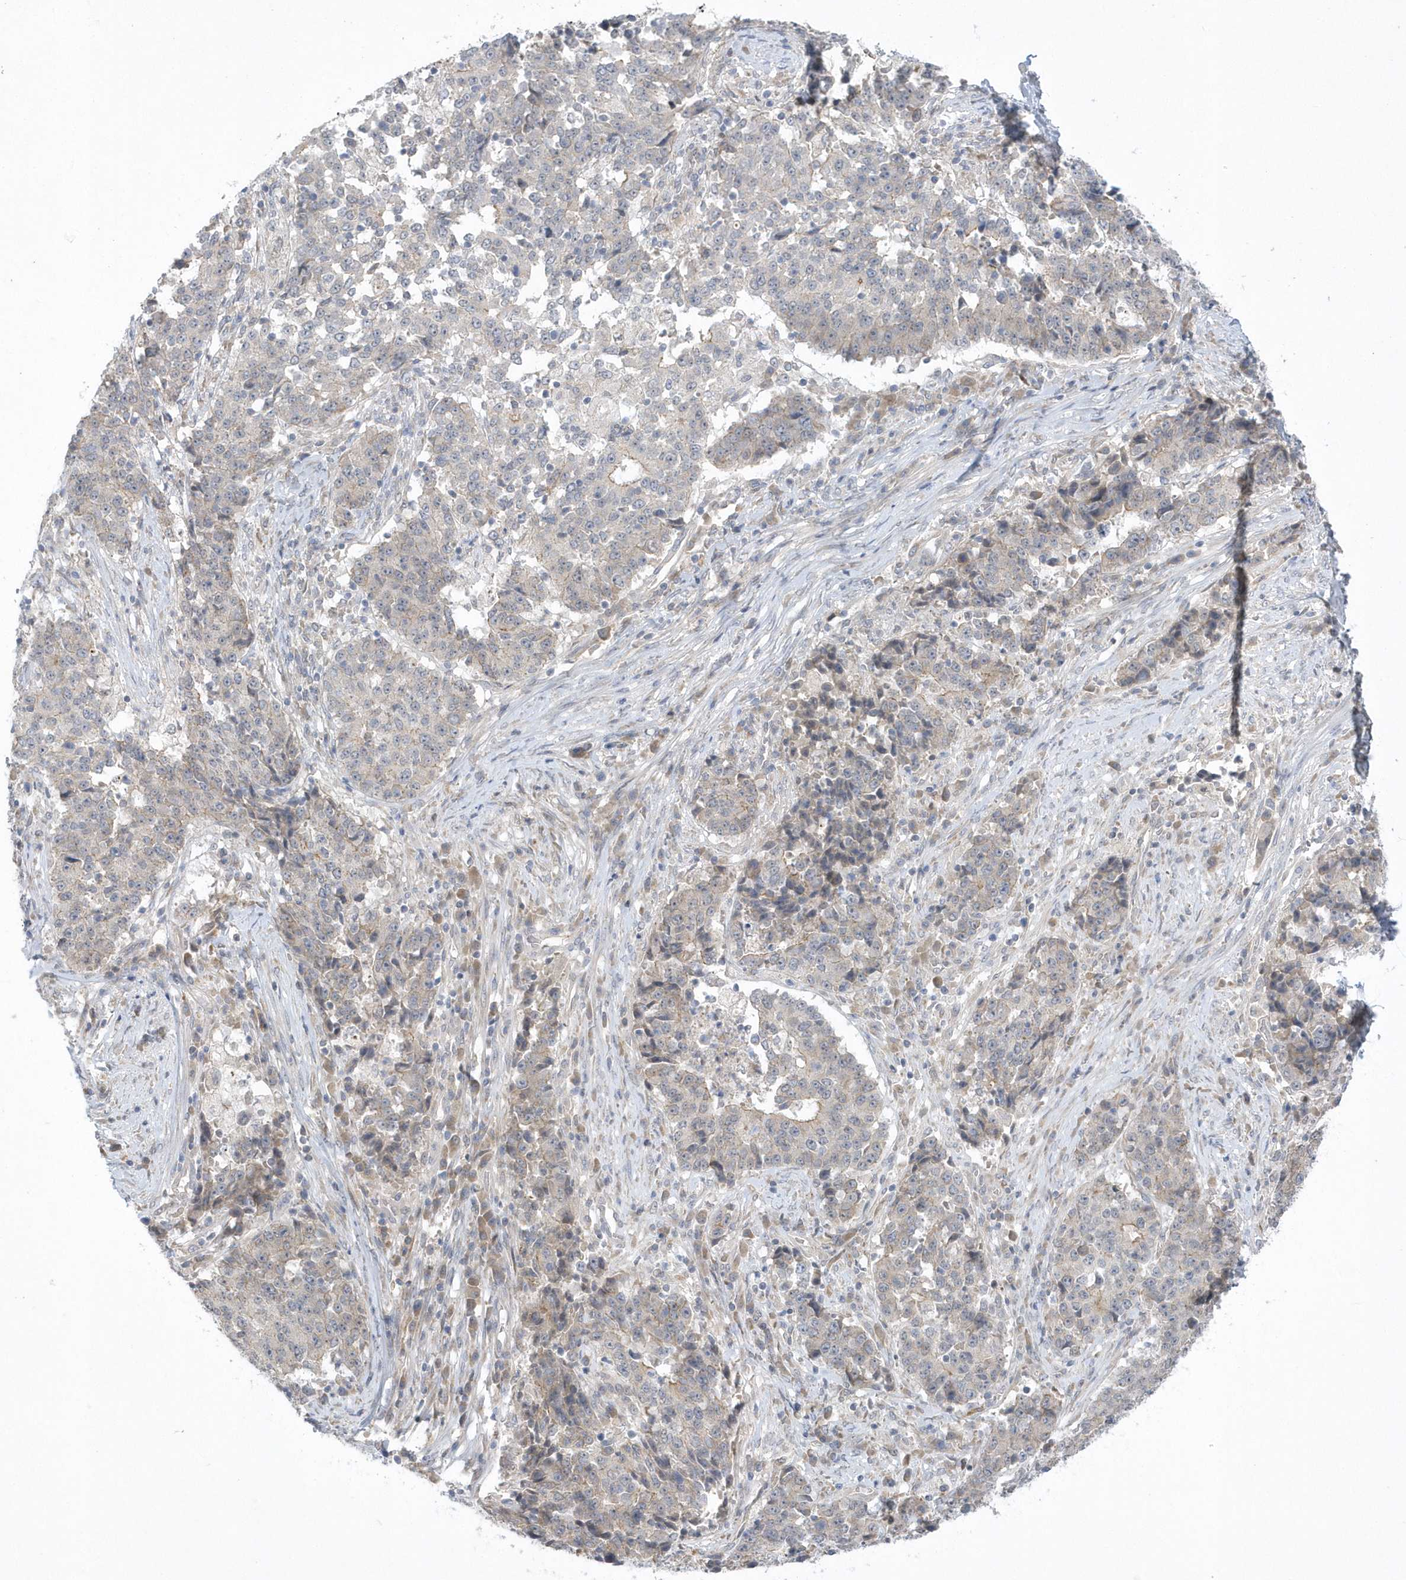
{"staining": {"intensity": "negative", "quantity": "none", "location": "none"}, "tissue": "stomach cancer", "cell_type": "Tumor cells", "image_type": "cancer", "snomed": [{"axis": "morphology", "description": "Adenocarcinoma, NOS"}, {"axis": "topography", "description": "Stomach"}], "caption": "An image of stomach adenocarcinoma stained for a protein reveals no brown staining in tumor cells.", "gene": "ZC3H12D", "patient": {"sex": "male", "age": 59}}